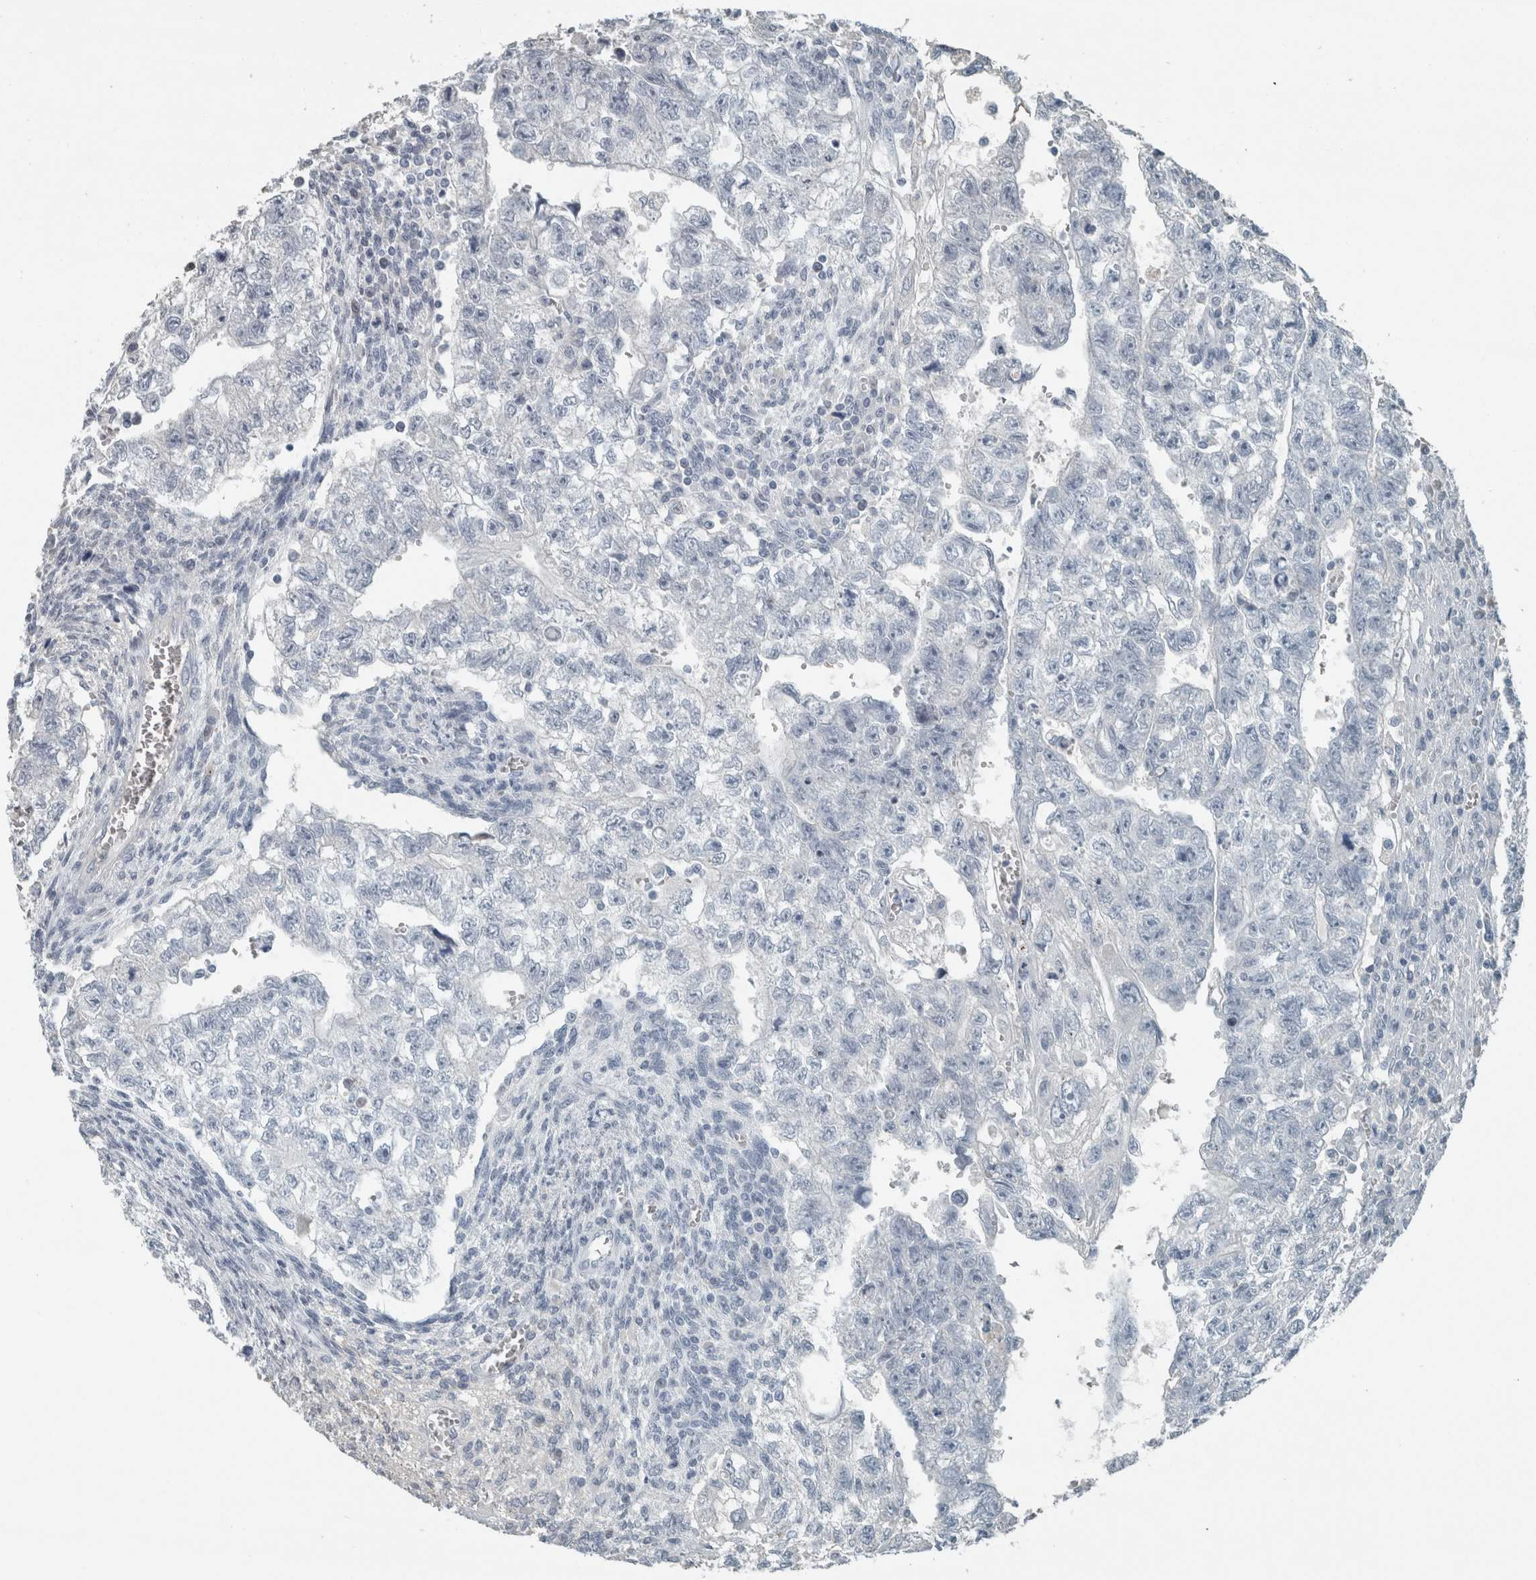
{"staining": {"intensity": "negative", "quantity": "none", "location": "none"}, "tissue": "testis cancer", "cell_type": "Tumor cells", "image_type": "cancer", "snomed": [{"axis": "morphology", "description": "Seminoma, NOS"}, {"axis": "morphology", "description": "Carcinoma, Embryonal, NOS"}, {"axis": "topography", "description": "Testis"}], "caption": "Photomicrograph shows no protein positivity in tumor cells of embryonal carcinoma (testis) tissue.", "gene": "CHL1", "patient": {"sex": "male", "age": 38}}